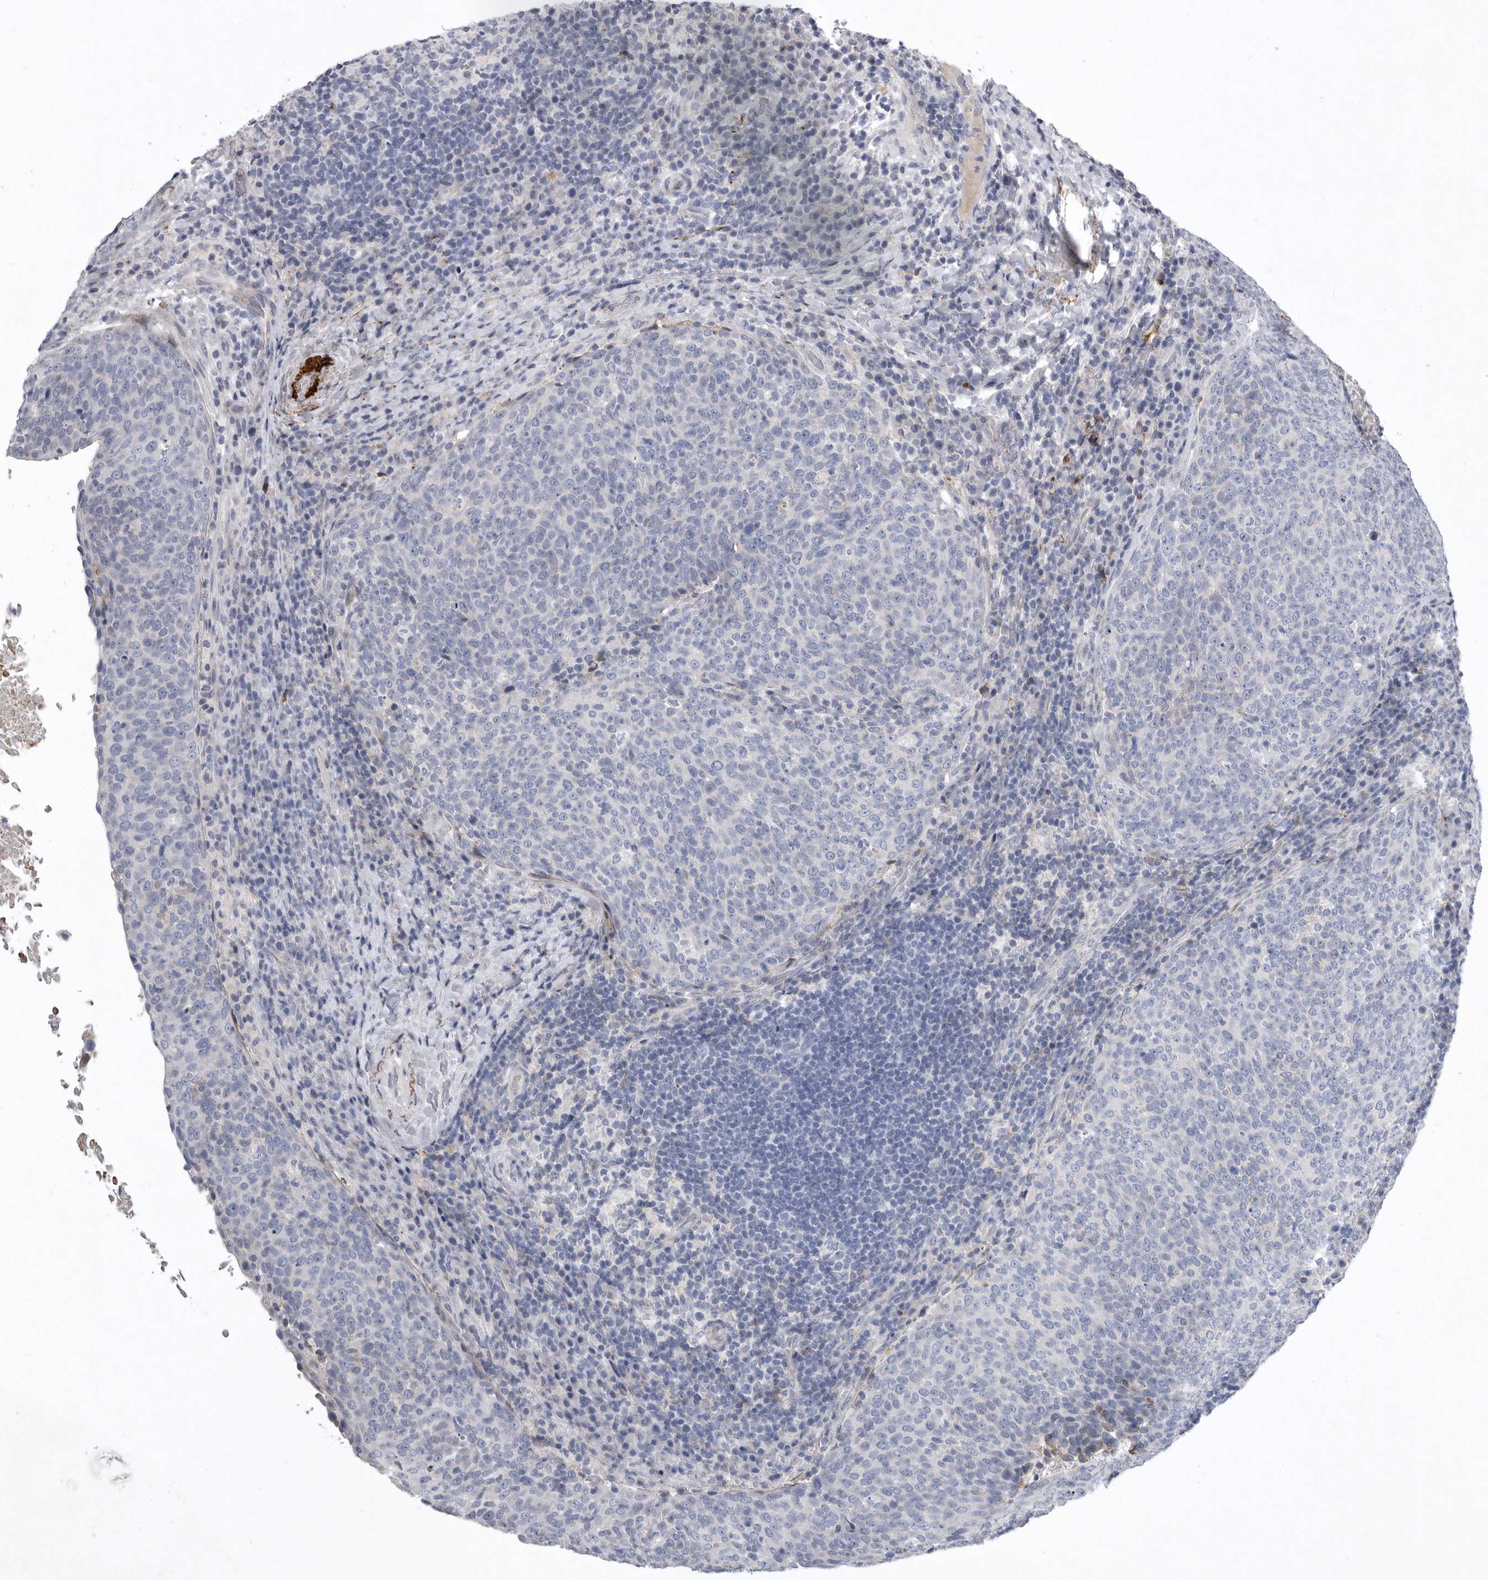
{"staining": {"intensity": "negative", "quantity": "none", "location": "none"}, "tissue": "head and neck cancer", "cell_type": "Tumor cells", "image_type": "cancer", "snomed": [{"axis": "morphology", "description": "Squamous cell carcinoma, NOS"}, {"axis": "morphology", "description": "Squamous cell carcinoma, metastatic, NOS"}, {"axis": "topography", "description": "Lymph node"}, {"axis": "topography", "description": "Head-Neck"}], "caption": "This is an immunohistochemistry photomicrograph of human head and neck metastatic squamous cell carcinoma. There is no expression in tumor cells.", "gene": "CRP", "patient": {"sex": "male", "age": 62}}